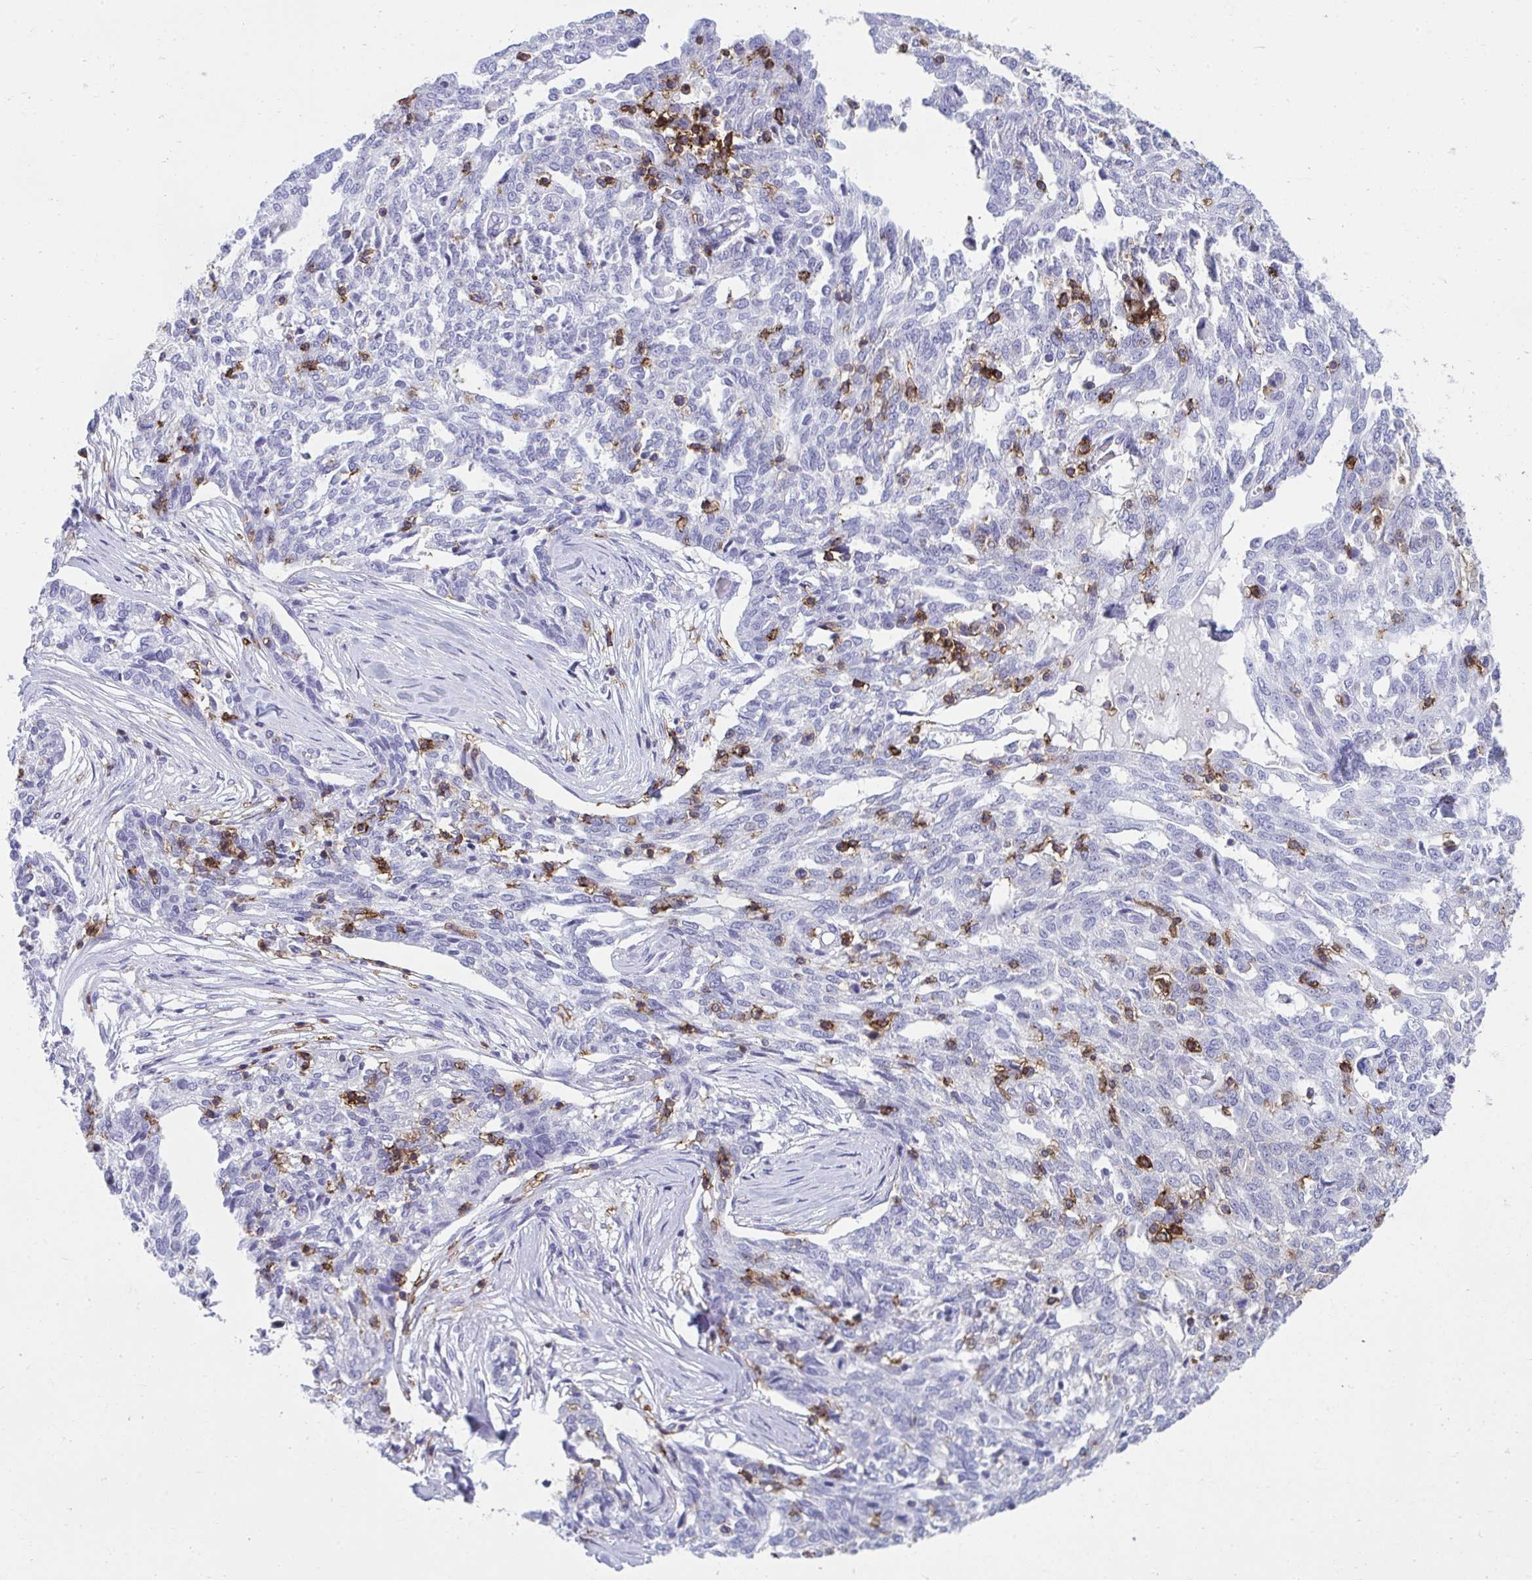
{"staining": {"intensity": "negative", "quantity": "none", "location": "none"}, "tissue": "ovarian cancer", "cell_type": "Tumor cells", "image_type": "cancer", "snomed": [{"axis": "morphology", "description": "Cystadenocarcinoma, serous, NOS"}, {"axis": "topography", "description": "Ovary"}], "caption": "This histopathology image is of ovarian cancer stained with IHC to label a protein in brown with the nuclei are counter-stained blue. There is no positivity in tumor cells.", "gene": "SPN", "patient": {"sex": "female", "age": 67}}